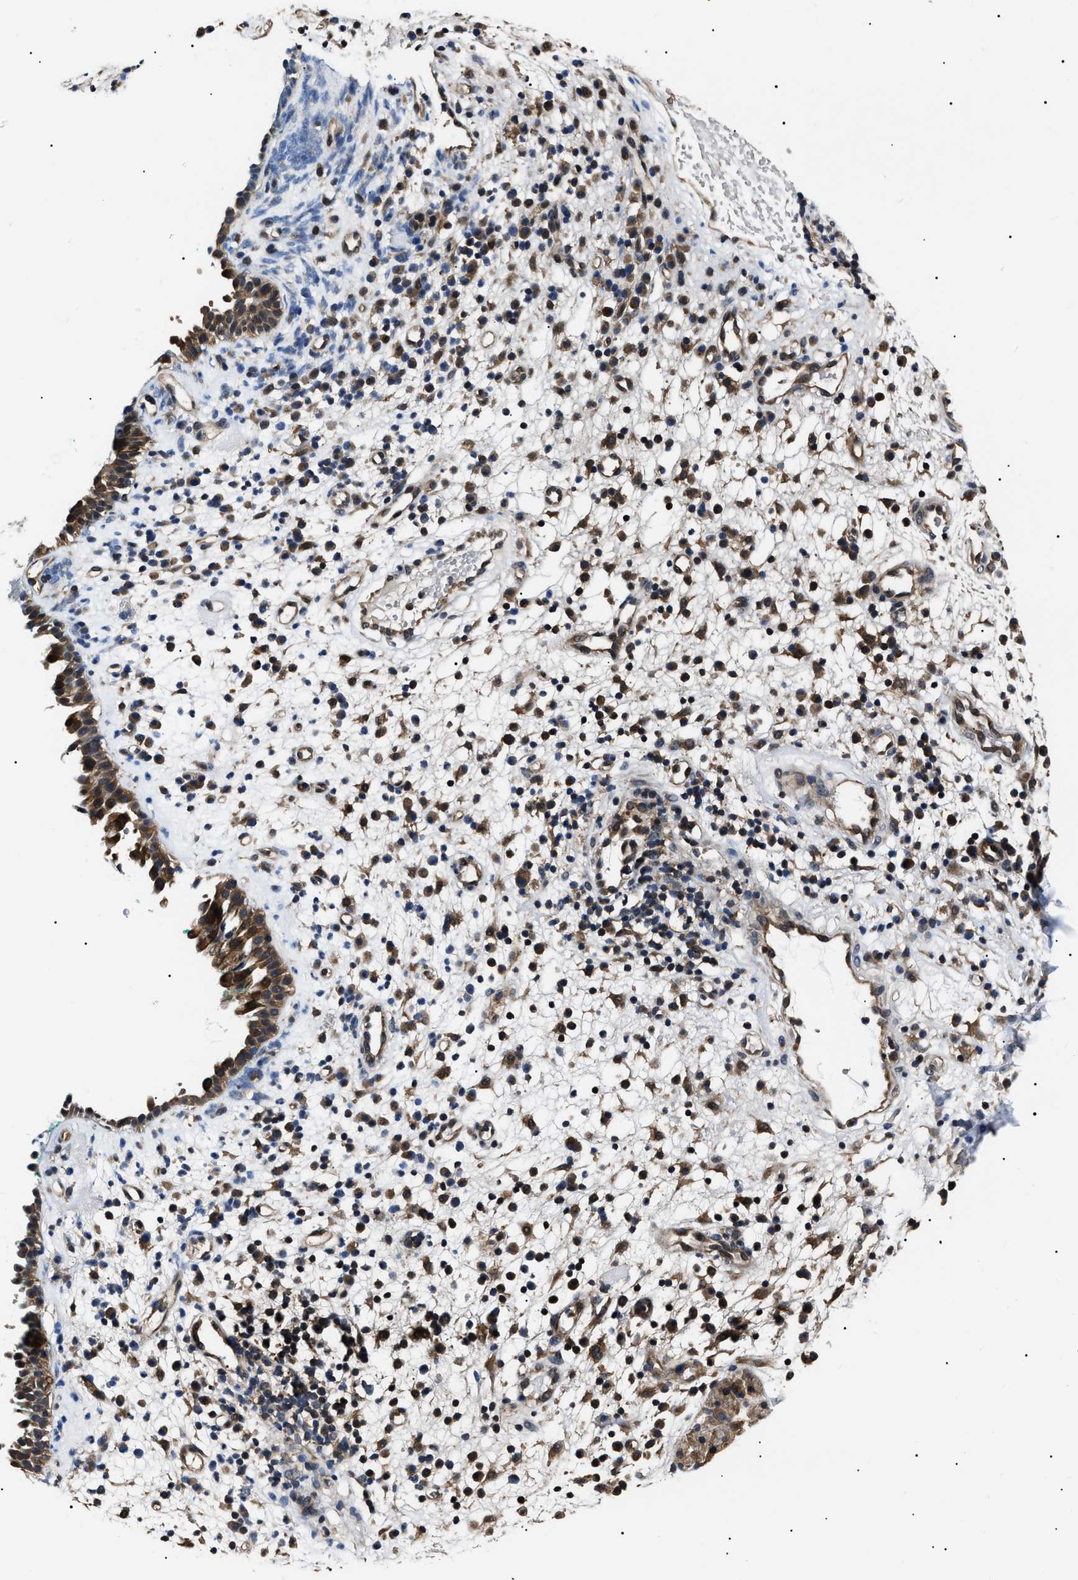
{"staining": {"intensity": "moderate", "quantity": ">75%", "location": "cytoplasmic/membranous"}, "tissue": "nasopharynx", "cell_type": "Respiratory epithelial cells", "image_type": "normal", "snomed": [{"axis": "morphology", "description": "Normal tissue, NOS"}, {"axis": "morphology", "description": "Basal cell carcinoma"}, {"axis": "topography", "description": "Cartilage tissue"}, {"axis": "topography", "description": "Nasopharynx"}, {"axis": "topography", "description": "Oral tissue"}], "caption": "A histopathology image showing moderate cytoplasmic/membranous expression in approximately >75% of respiratory epithelial cells in unremarkable nasopharynx, as visualized by brown immunohistochemical staining.", "gene": "CCT8", "patient": {"sex": "female", "age": 77}}